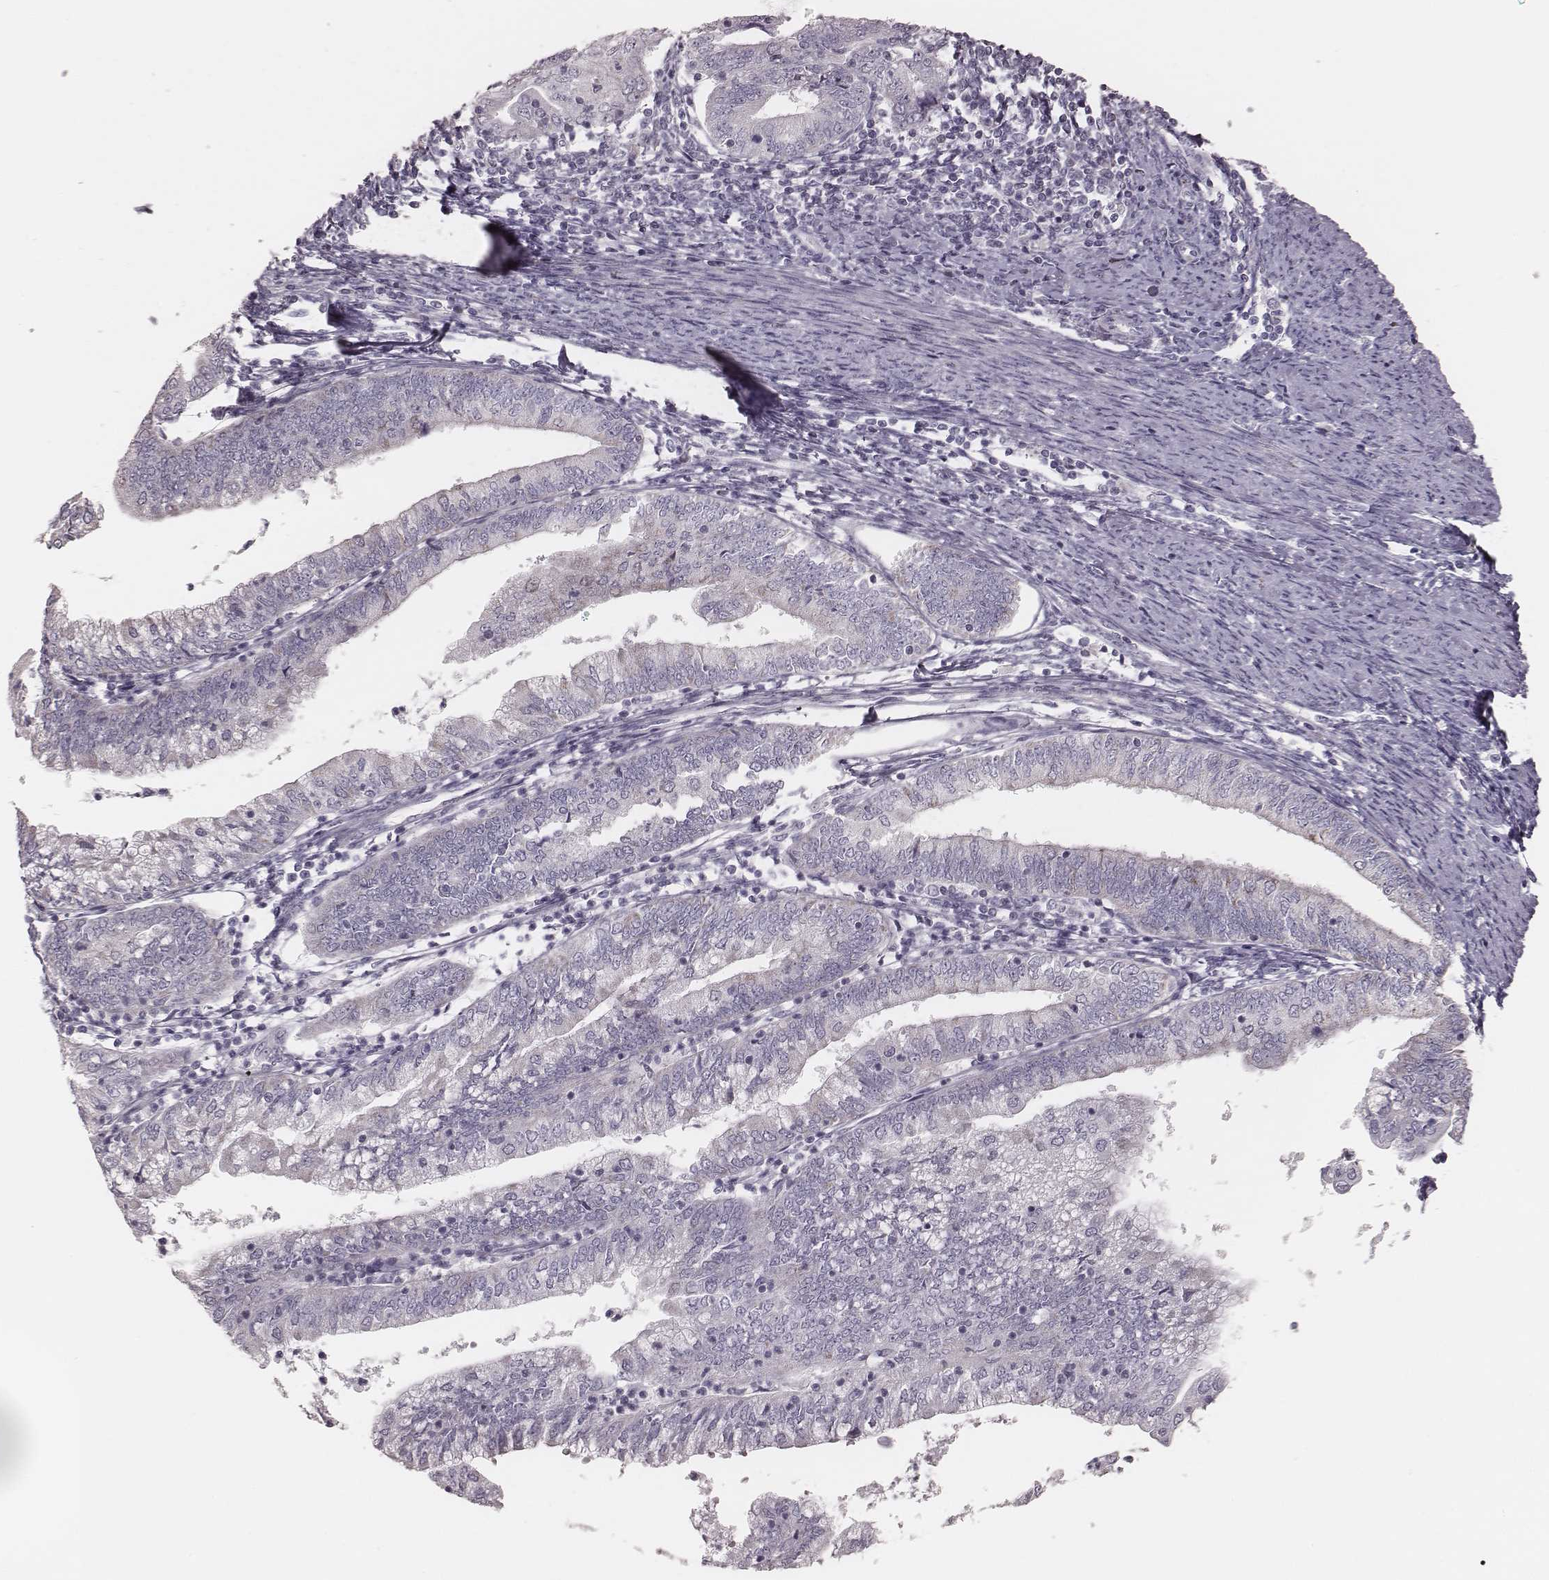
{"staining": {"intensity": "negative", "quantity": "none", "location": "none"}, "tissue": "endometrial cancer", "cell_type": "Tumor cells", "image_type": "cancer", "snomed": [{"axis": "morphology", "description": "Adenocarcinoma, NOS"}, {"axis": "topography", "description": "Endometrium"}], "caption": "This is a histopathology image of immunohistochemistry (IHC) staining of endometrial cancer (adenocarcinoma), which shows no positivity in tumor cells. (DAB (3,3'-diaminobenzidine) immunohistochemistry with hematoxylin counter stain).", "gene": "KIF5C", "patient": {"sex": "female", "age": 55}}